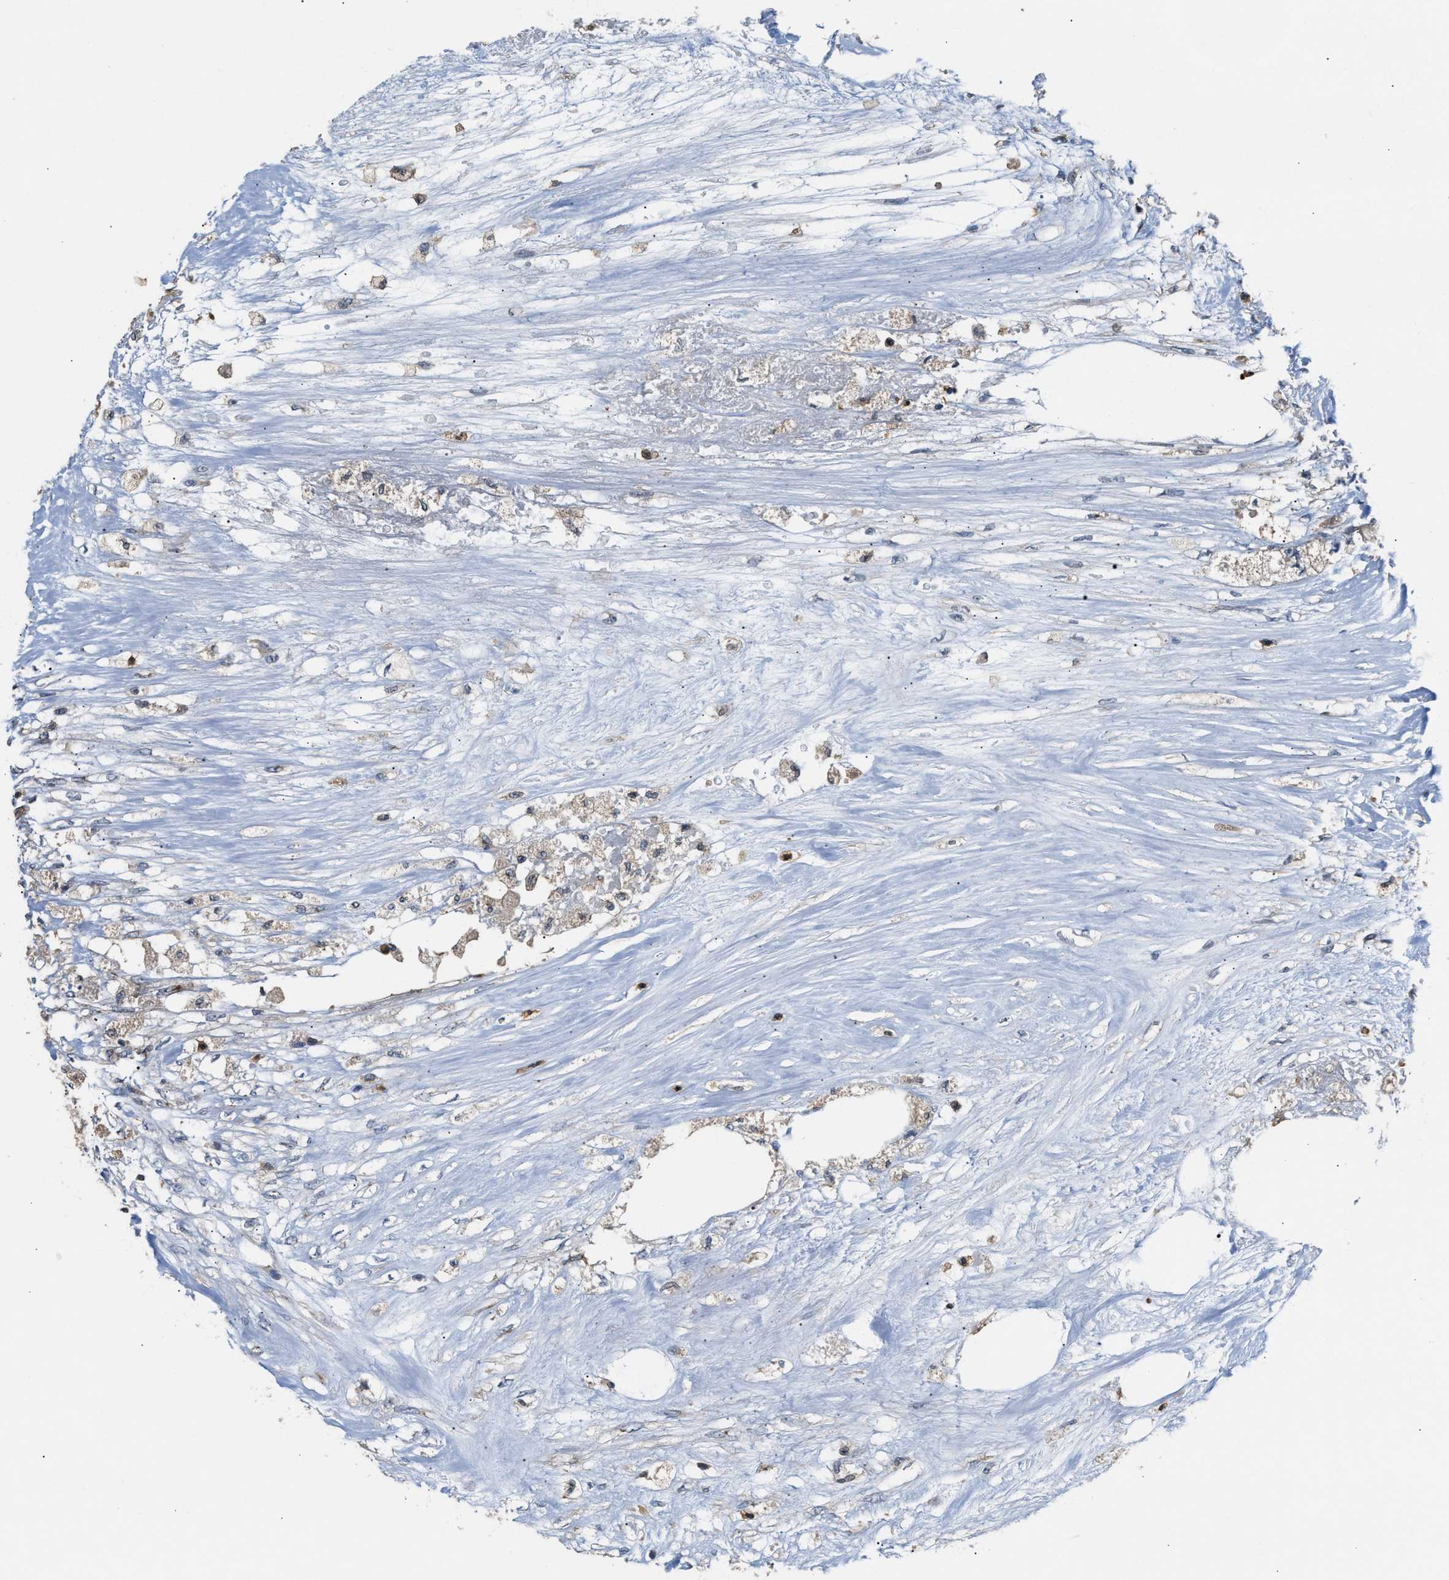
{"staining": {"intensity": "weak", "quantity": "<25%", "location": "cytoplasmic/membranous"}, "tissue": "colorectal cancer", "cell_type": "Tumor cells", "image_type": "cancer", "snomed": [{"axis": "morphology", "description": "Adenocarcinoma, NOS"}, {"axis": "topography", "description": "Colon"}], "caption": "Colorectal cancer (adenocarcinoma) was stained to show a protein in brown. There is no significant positivity in tumor cells.", "gene": "CHUK", "patient": {"sex": "female", "age": 57}}